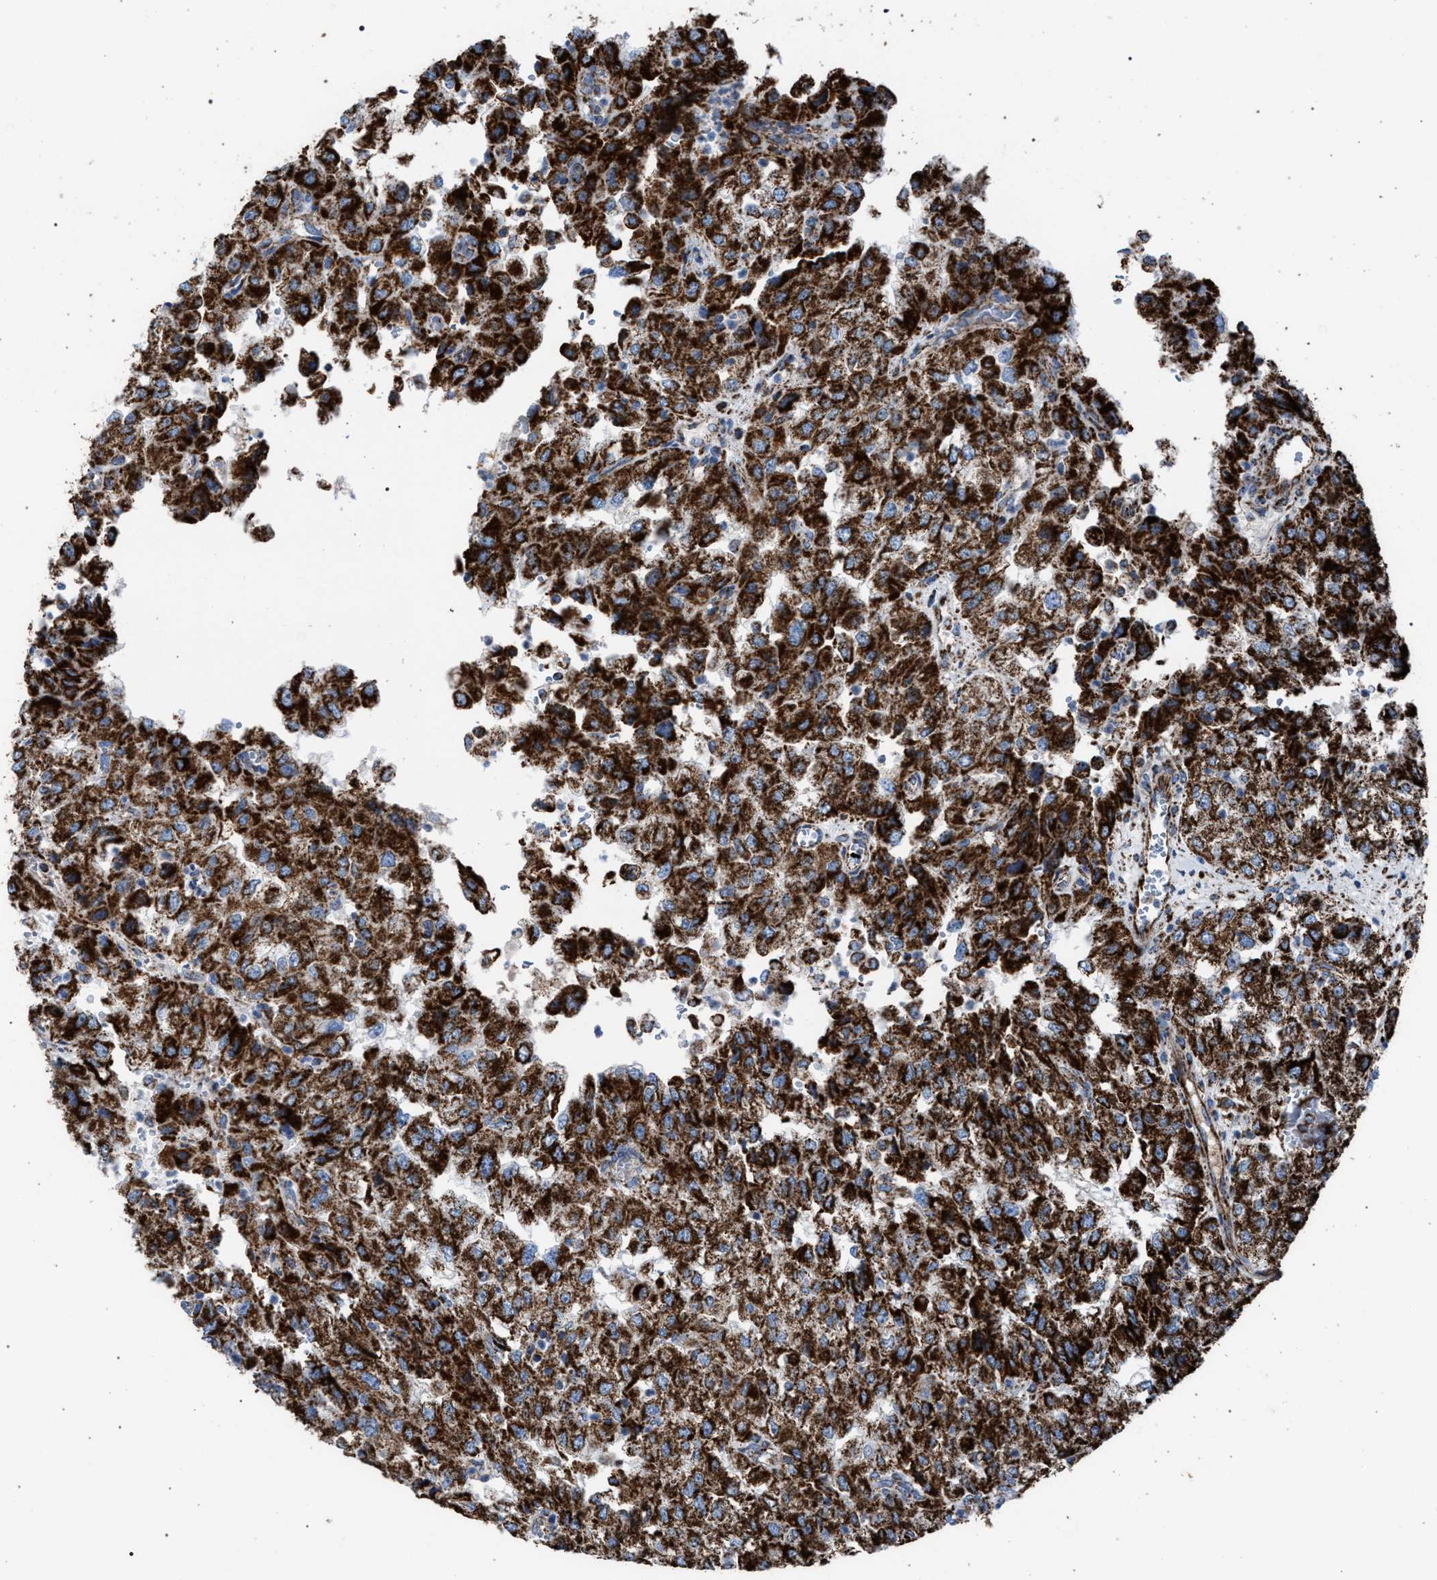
{"staining": {"intensity": "strong", "quantity": ">75%", "location": "cytoplasmic/membranous"}, "tissue": "renal cancer", "cell_type": "Tumor cells", "image_type": "cancer", "snomed": [{"axis": "morphology", "description": "Adenocarcinoma, NOS"}, {"axis": "topography", "description": "Kidney"}], "caption": "Human renal cancer stained with a brown dye exhibits strong cytoplasmic/membranous positive positivity in about >75% of tumor cells.", "gene": "VPS13A", "patient": {"sex": "female", "age": 54}}